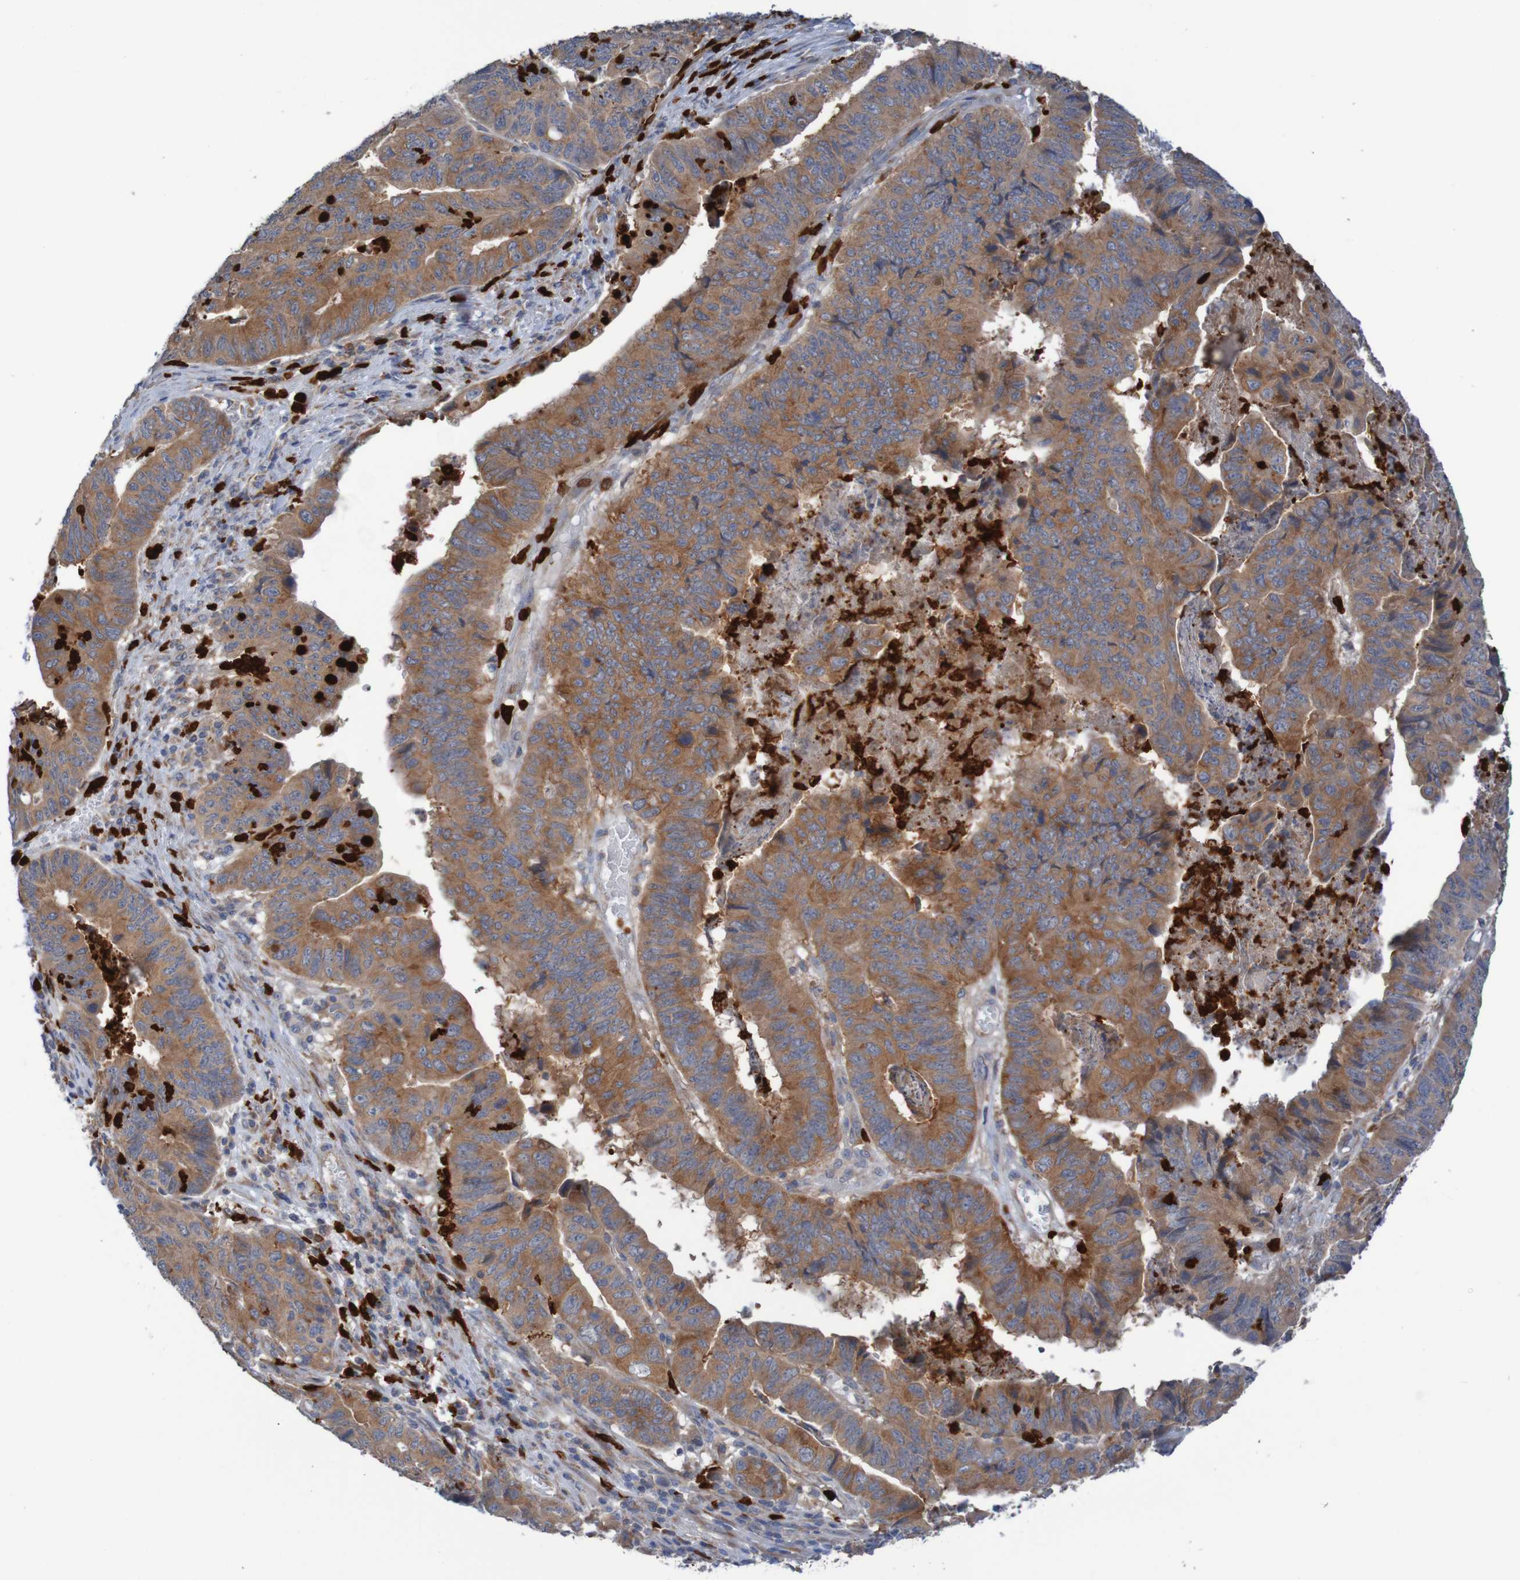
{"staining": {"intensity": "moderate", "quantity": ">75%", "location": "cytoplasmic/membranous"}, "tissue": "stomach cancer", "cell_type": "Tumor cells", "image_type": "cancer", "snomed": [{"axis": "morphology", "description": "Adenocarcinoma, NOS"}, {"axis": "topography", "description": "Stomach, lower"}], "caption": "This image displays adenocarcinoma (stomach) stained with IHC to label a protein in brown. The cytoplasmic/membranous of tumor cells show moderate positivity for the protein. Nuclei are counter-stained blue.", "gene": "PARP4", "patient": {"sex": "male", "age": 77}}